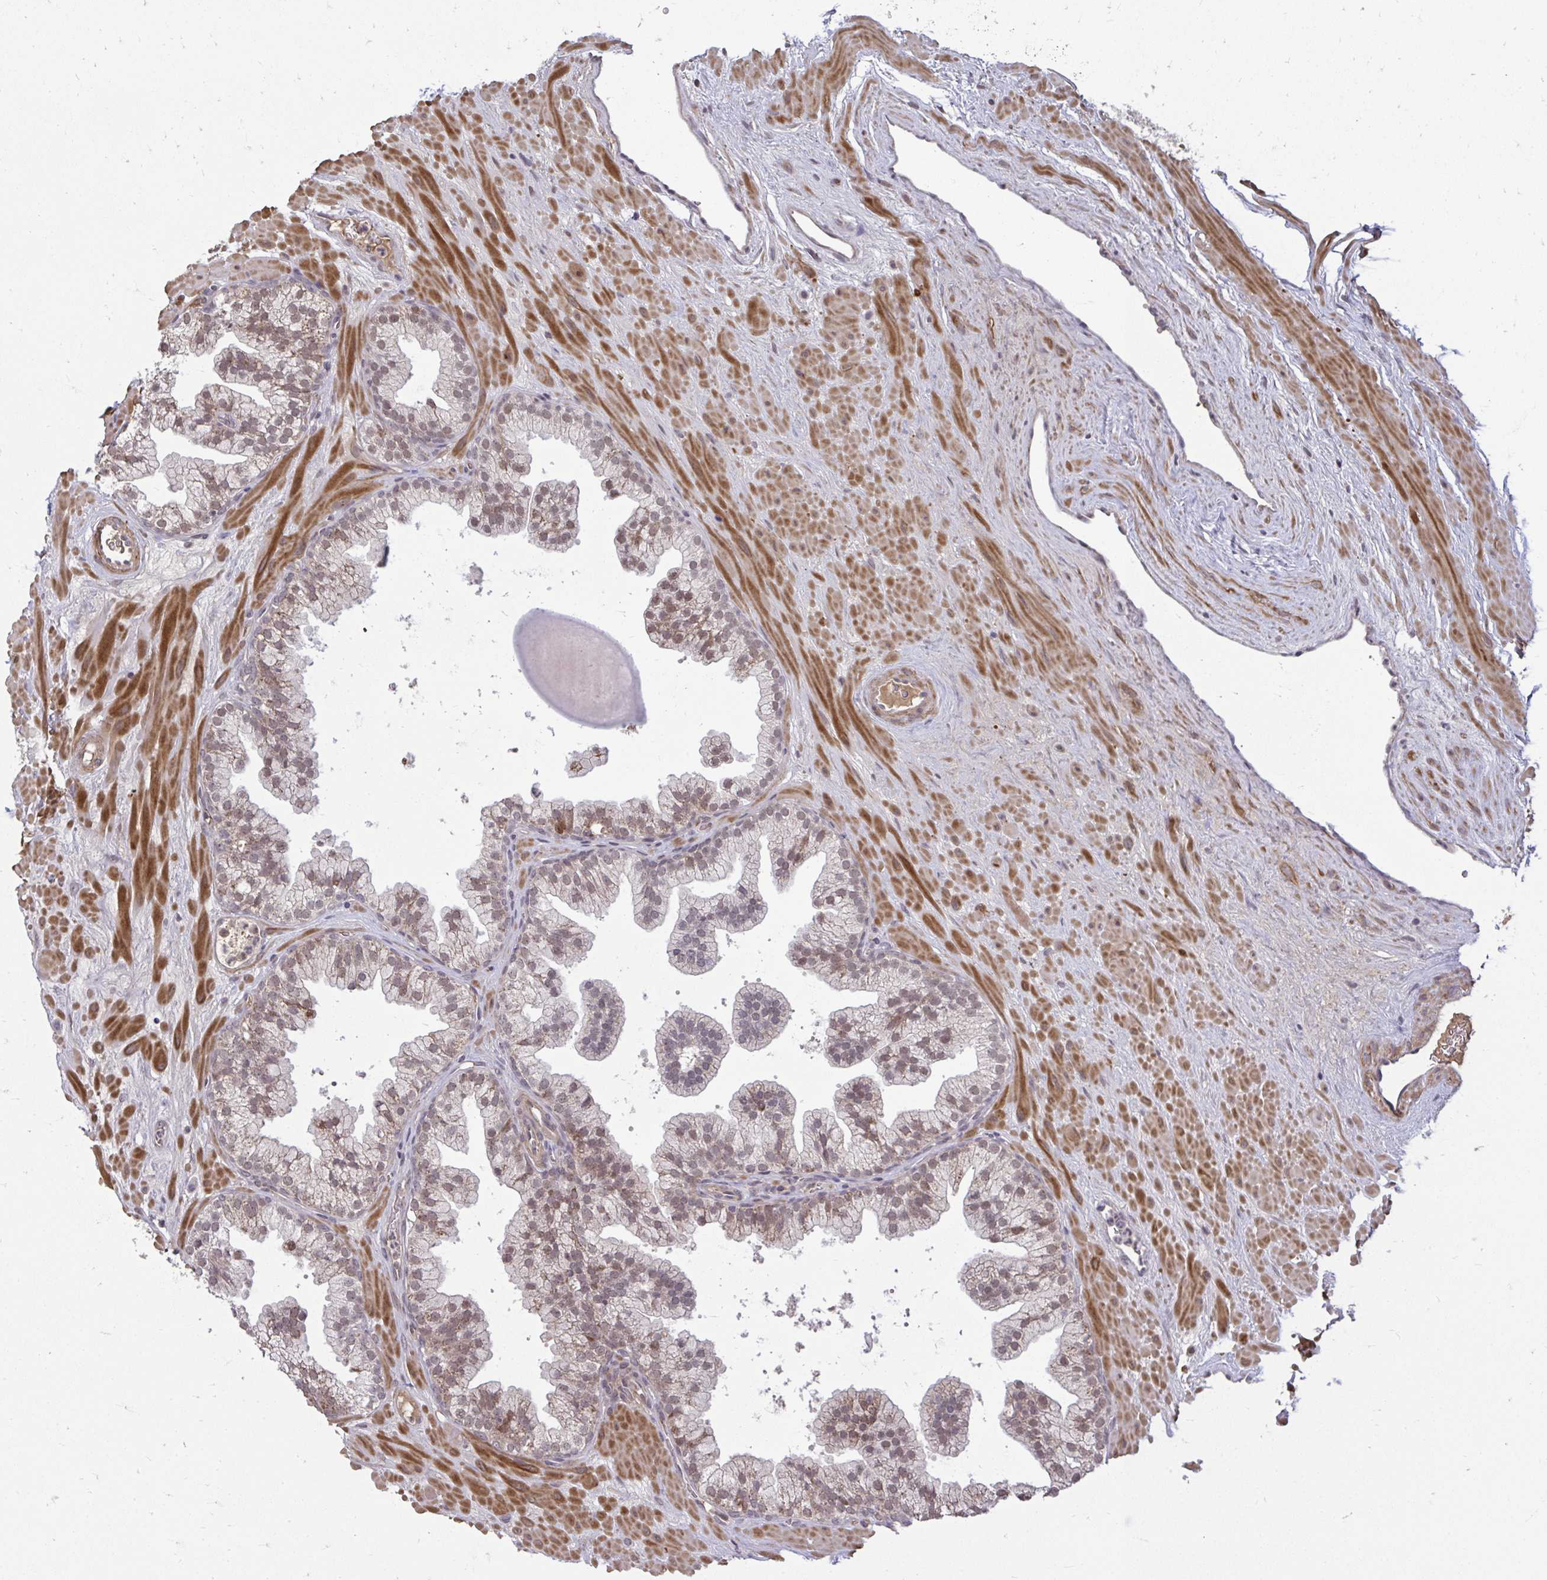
{"staining": {"intensity": "moderate", "quantity": "25%-75%", "location": "cytoplasmic/membranous,nuclear"}, "tissue": "prostate", "cell_type": "Glandular cells", "image_type": "normal", "snomed": [{"axis": "morphology", "description": "Normal tissue, NOS"}, {"axis": "topography", "description": "Prostate"}, {"axis": "topography", "description": "Peripheral nerve tissue"}], "caption": "Immunohistochemistry of unremarkable human prostate demonstrates medium levels of moderate cytoplasmic/membranous,nuclear staining in approximately 25%-75% of glandular cells. Nuclei are stained in blue.", "gene": "ZSCAN9", "patient": {"sex": "male", "age": 61}}